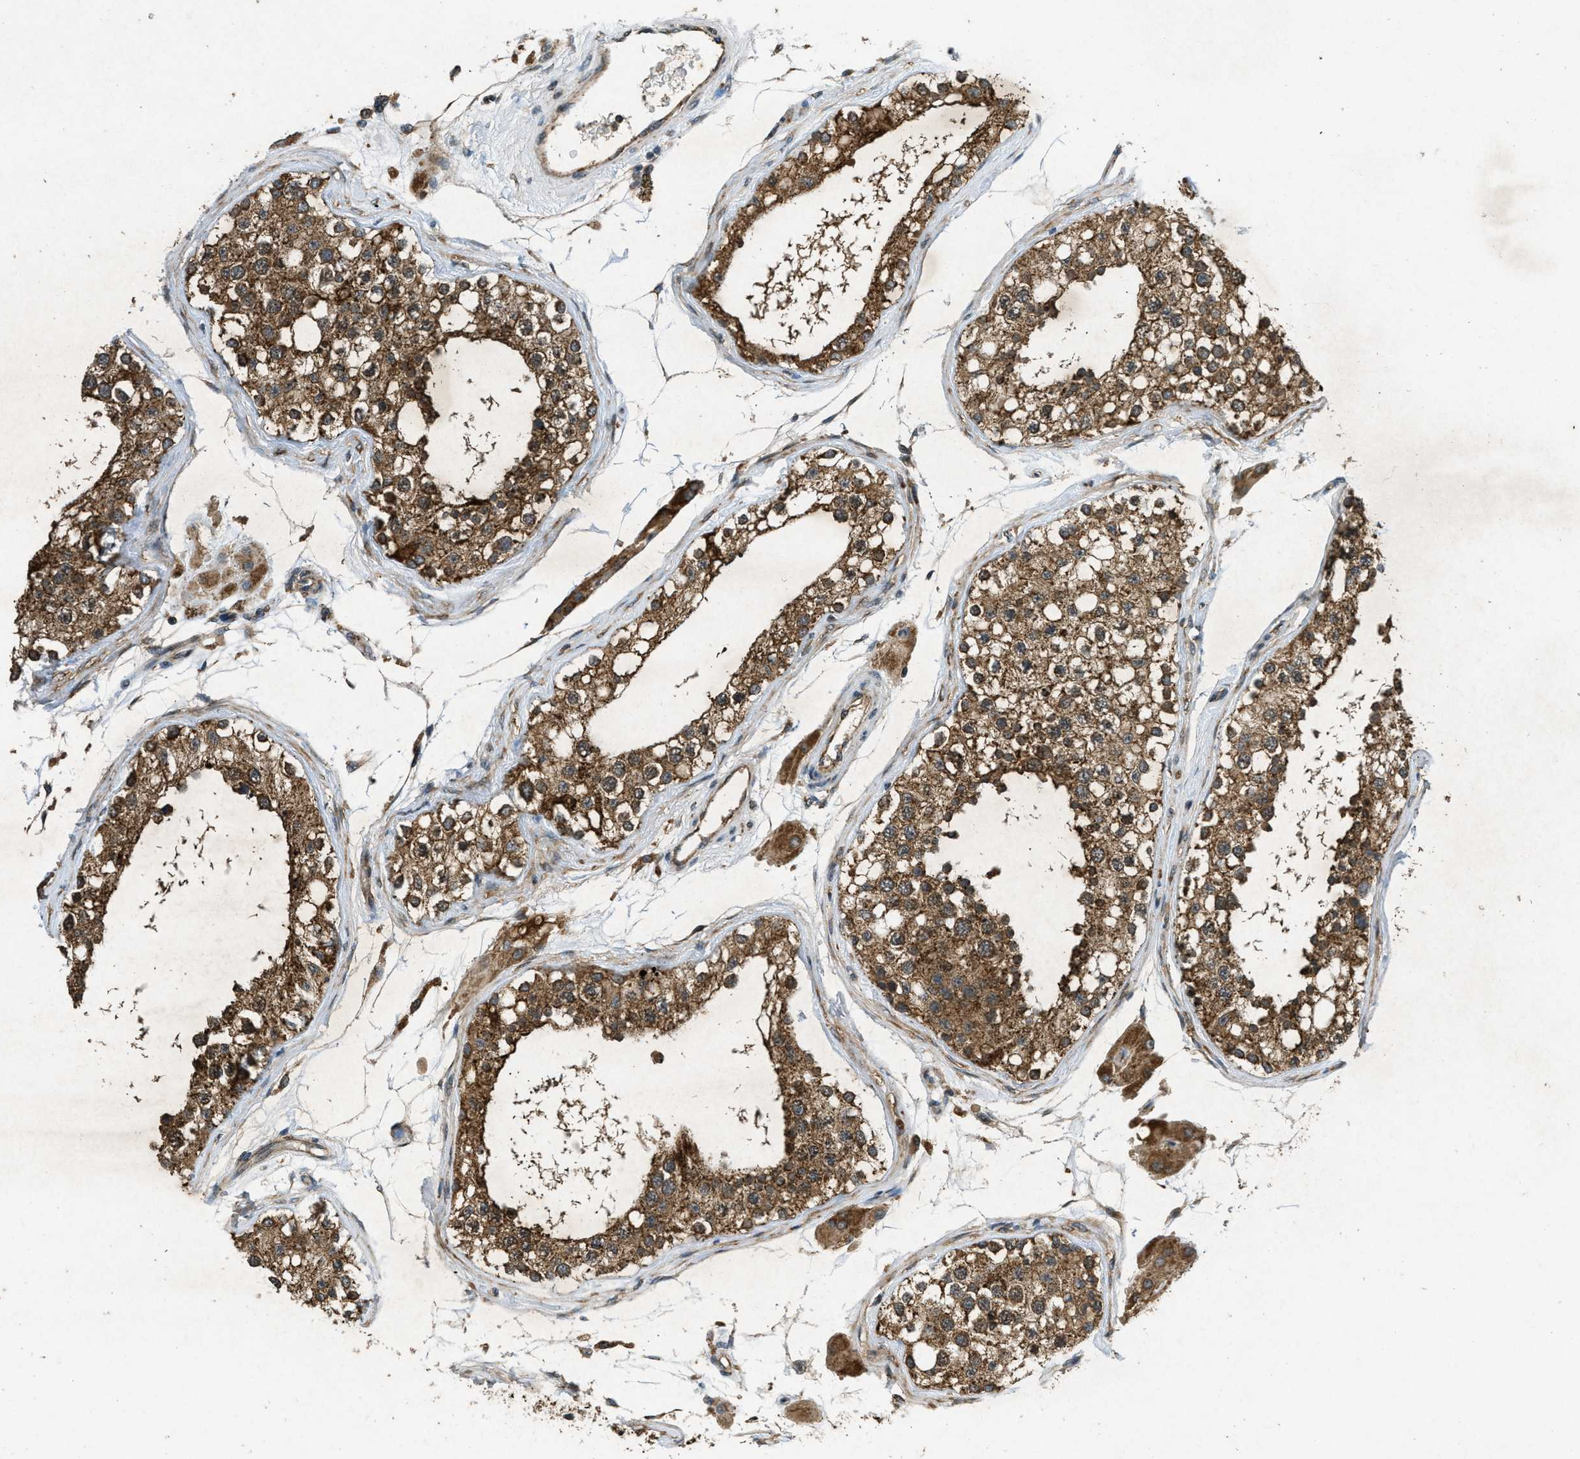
{"staining": {"intensity": "strong", "quantity": ">75%", "location": "cytoplasmic/membranous,nuclear"}, "tissue": "testis", "cell_type": "Cells in seminiferous ducts", "image_type": "normal", "snomed": [{"axis": "morphology", "description": "Normal tissue, NOS"}, {"axis": "topography", "description": "Testis"}], "caption": "A brown stain shows strong cytoplasmic/membranous,nuclear expression of a protein in cells in seminiferous ducts of normal human testis. The staining was performed using DAB to visualize the protein expression in brown, while the nuclei were stained in blue with hematoxylin (Magnification: 20x).", "gene": "PPP1R15A", "patient": {"sex": "male", "age": 68}}